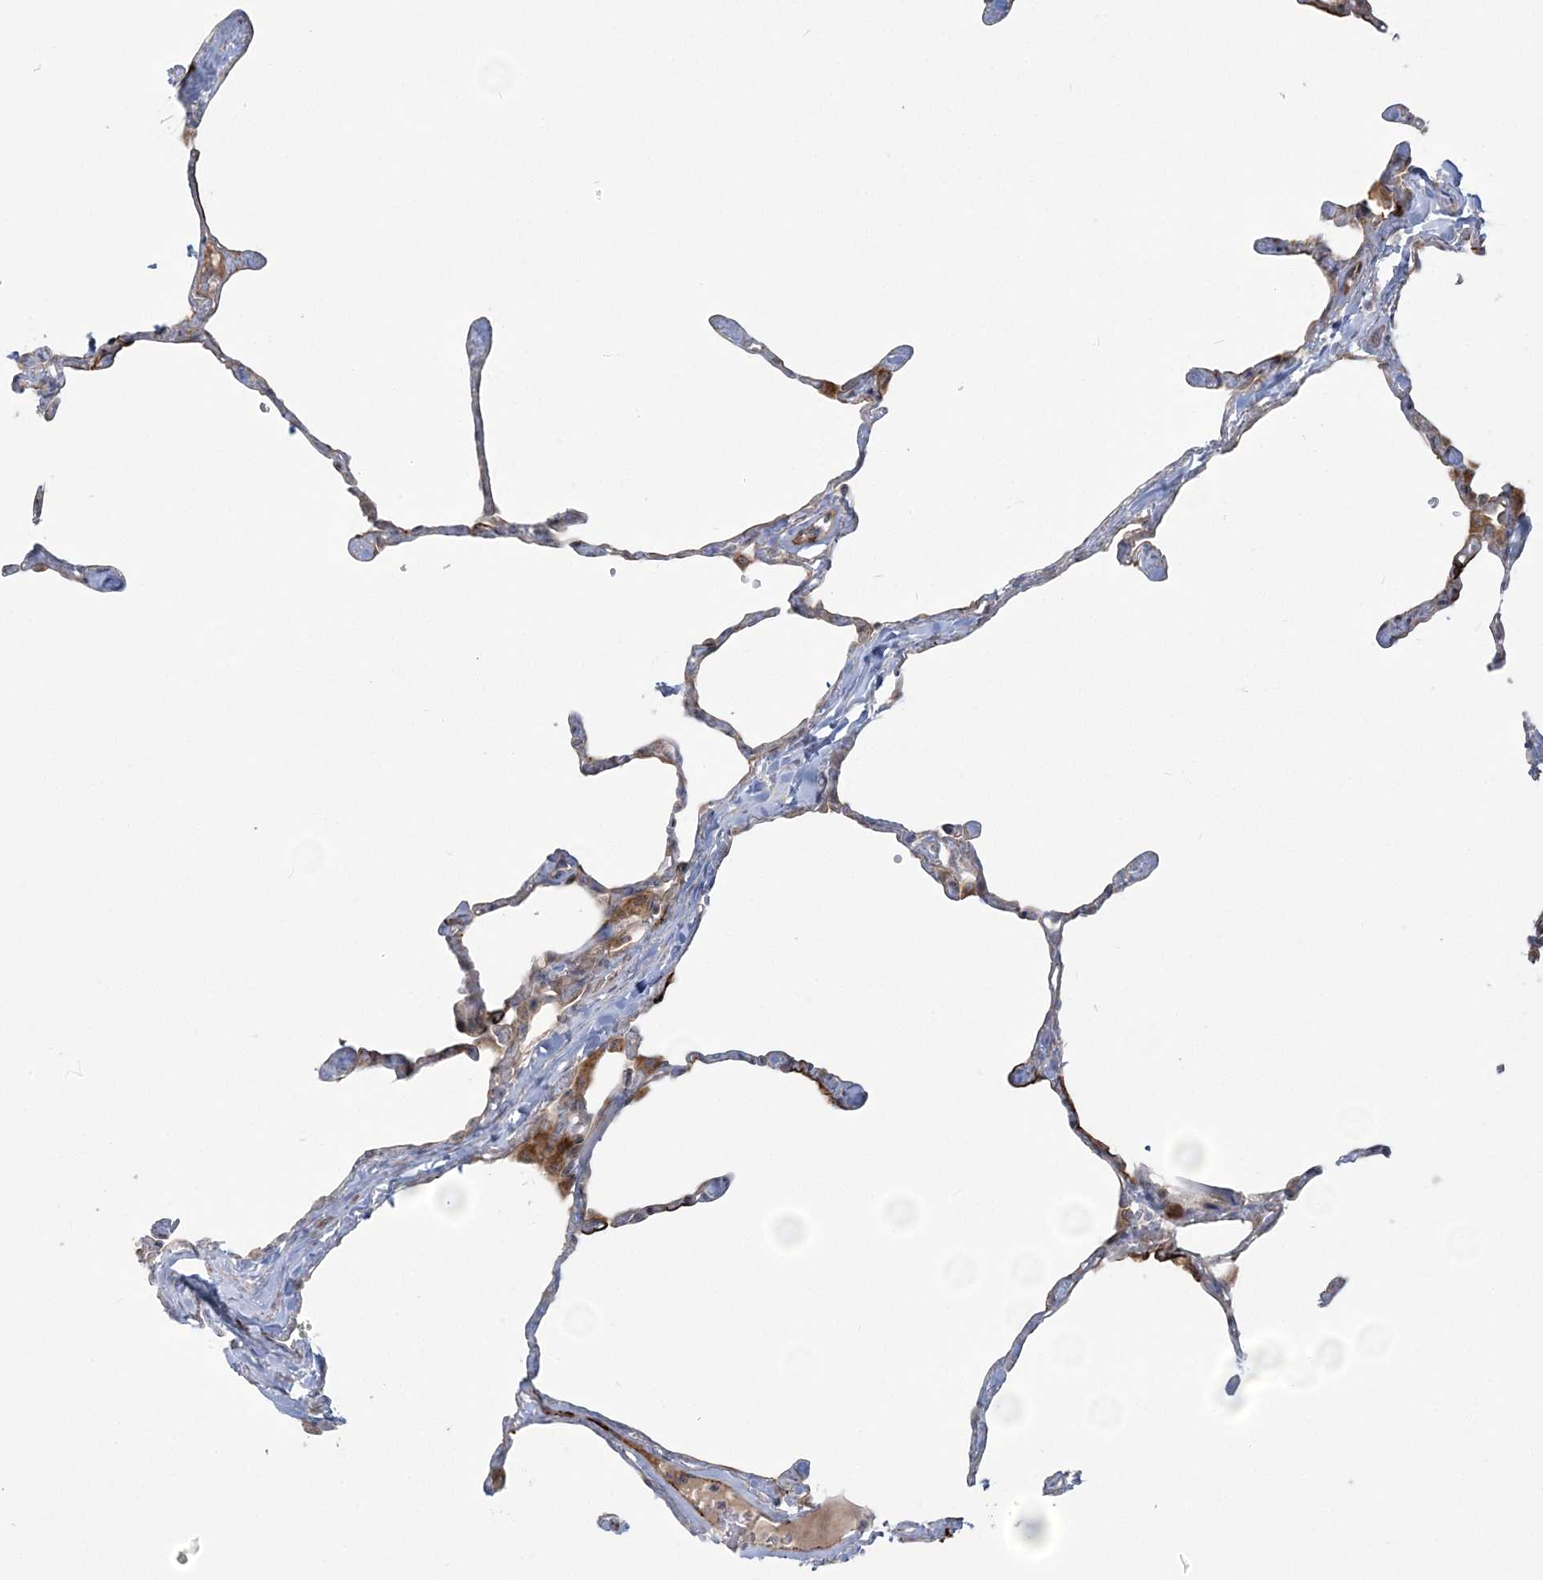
{"staining": {"intensity": "moderate", "quantity": "25%-75%", "location": "cytoplasmic/membranous"}, "tissue": "lung", "cell_type": "Alveolar cells", "image_type": "normal", "snomed": [{"axis": "morphology", "description": "Normal tissue, NOS"}, {"axis": "topography", "description": "Lung"}], "caption": "The image shows immunohistochemical staining of benign lung. There is moderate cytoplasmic/membranous staining is appreciated in approximately 25%-75% of alveolar cells.", "gene": "NUDT9", "patient": {"sex": "male", "age": 65}}